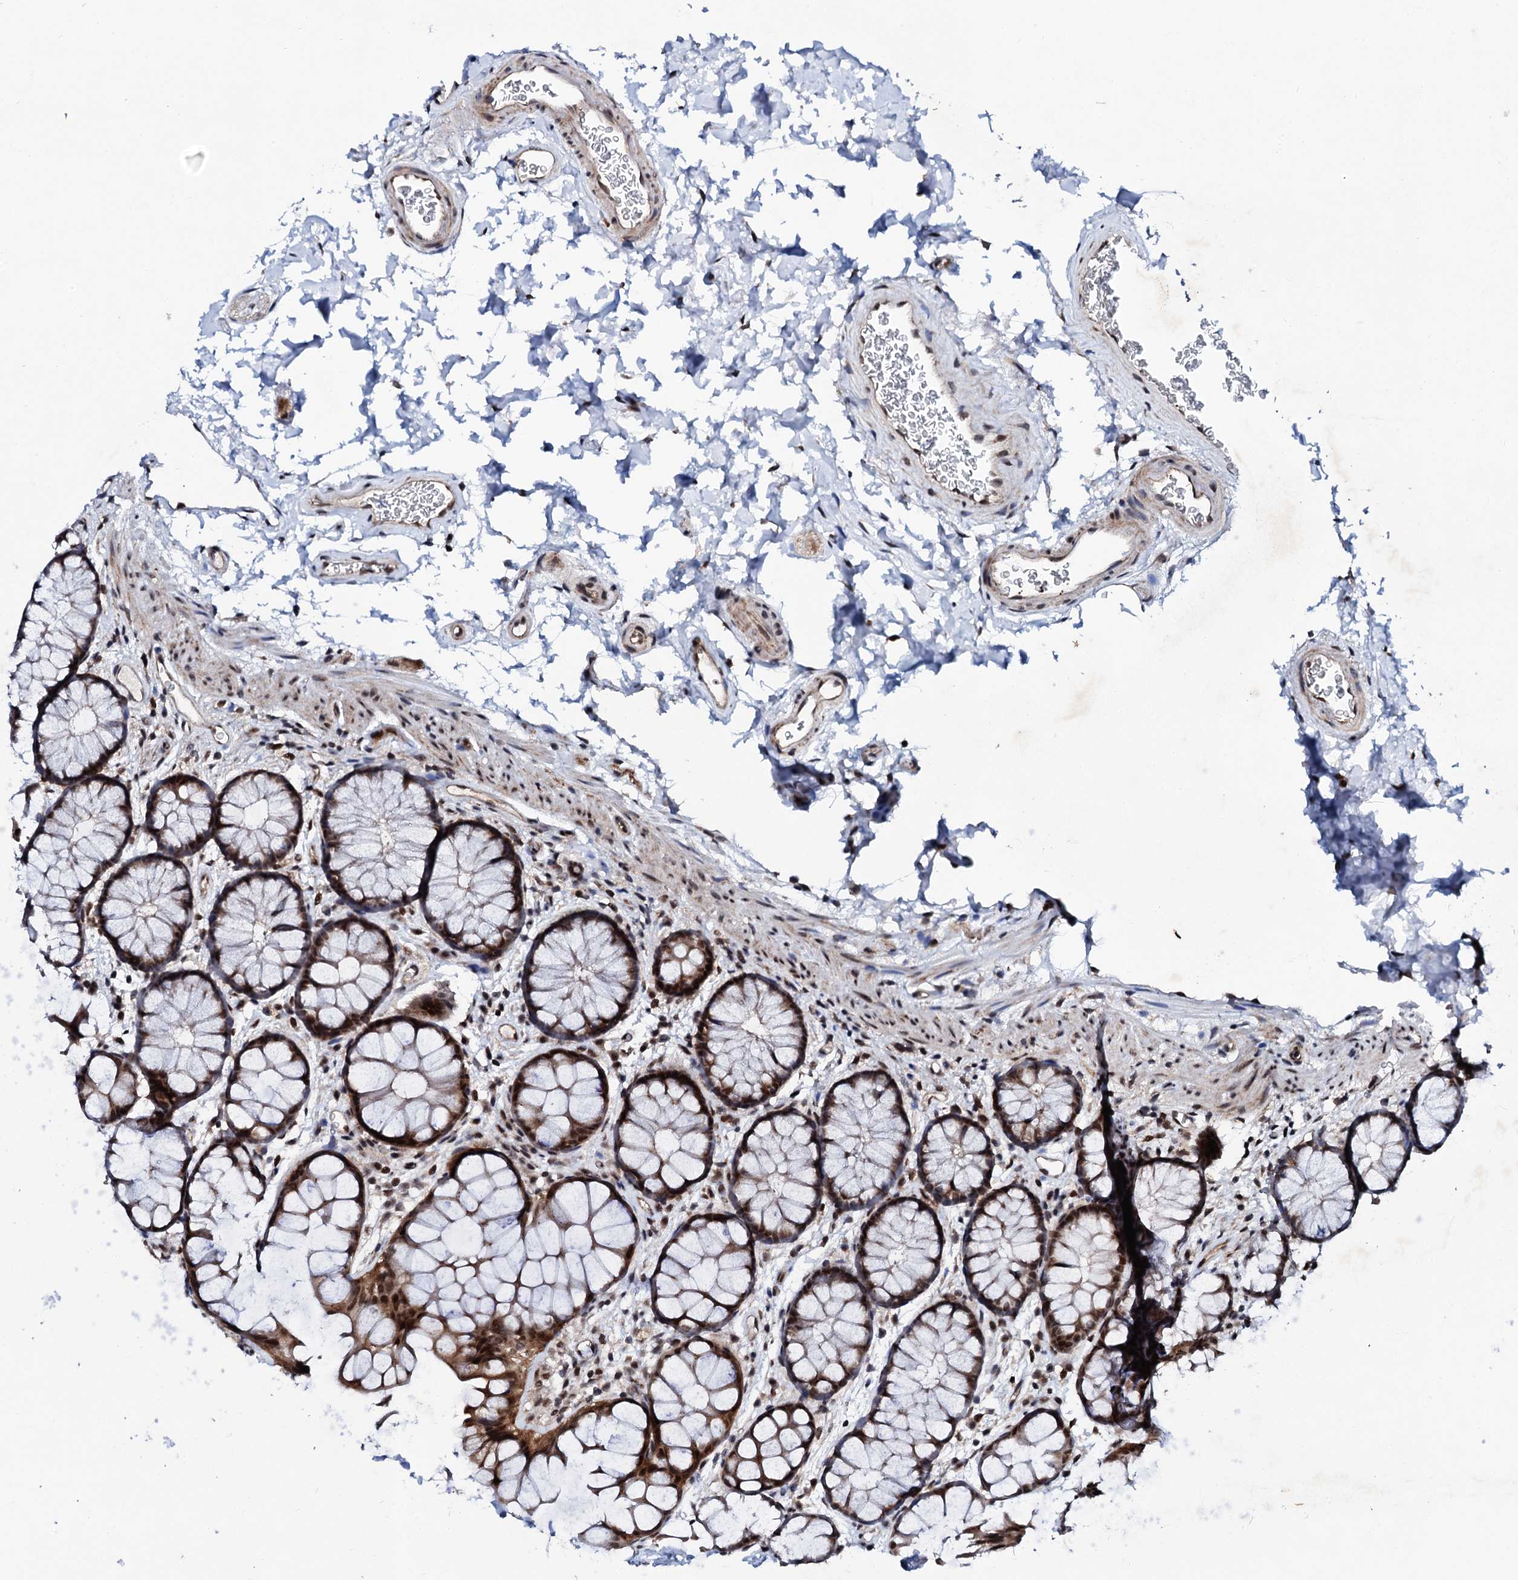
{"staining": {"intensity": "moderate", "quantity": ">75%", "location": "cytoplasmic/membranous,nuclear"}, "tissue": "colon", "cell_type": "Endothelial cells", "image_type": "normal", "snomed": [{"axis": "morphology", "description": "Normal tissue, NOS"}, {"axis": "topography", "description": "Colon"}], "caption": "Moderate cytoplasmic/membranous,nuclear expression for a protein is appreciated in about >75% of endothelial cells of normal colon using immunohistochemistry.", "gene": "CSTF3", "patient": {"sex": "female", "age": 82}}